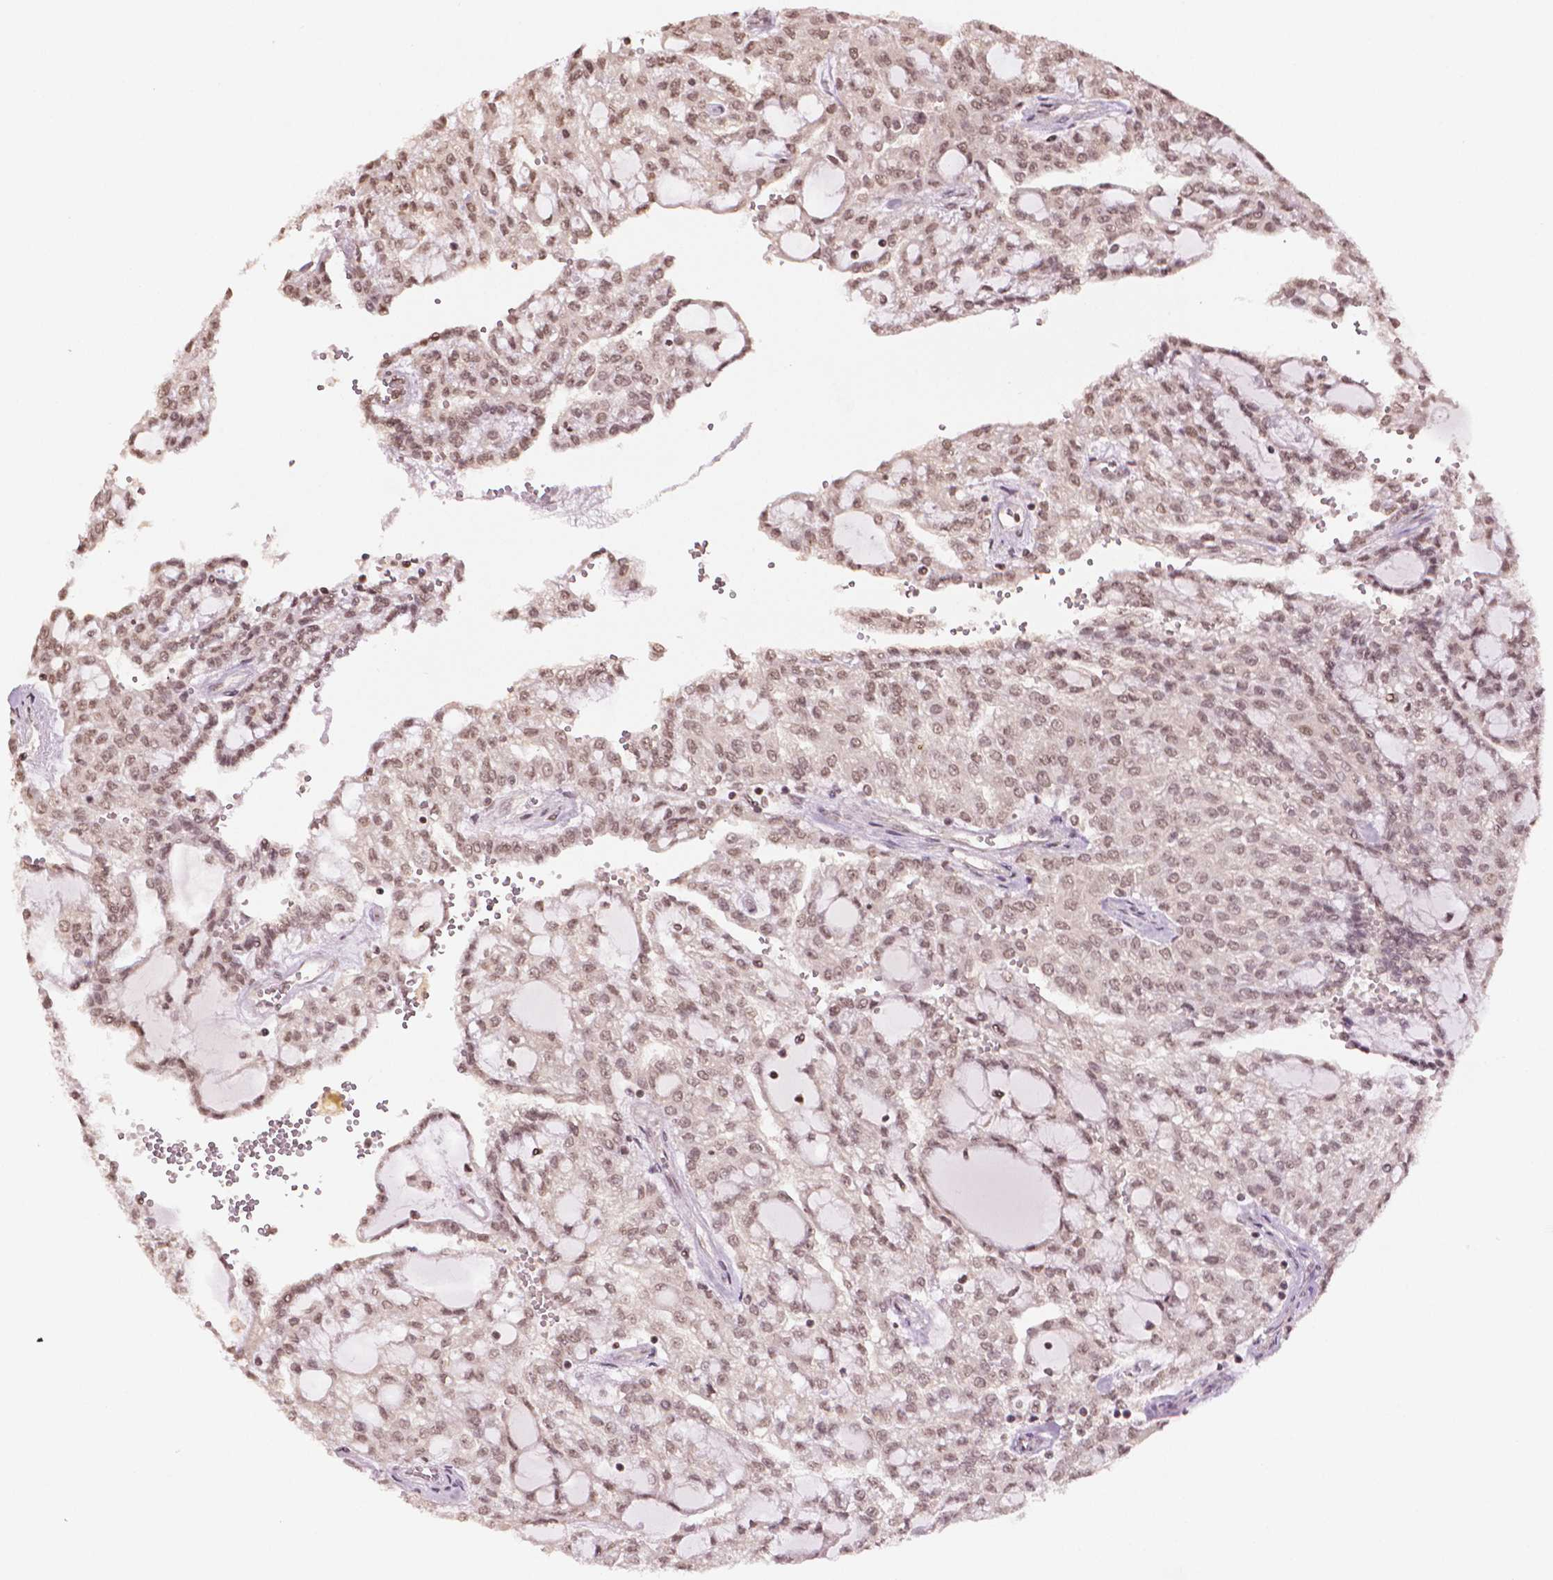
{"staining": {"intensity": "moderate", "quantity": ">75%", "location": "nuclear"}, "tissue": "renal cancer", "cell_type": "Tumor cells", "image_type": "cancer", "snomed": [{"axis": "morphology", "description": "Adenocarcinoma, NOS"}, {"axis": "topography", "description": "Kidney"}], "caption": "A histopathology image of human adenocarcinoma (renal) stained for a protein displays moderate nuclear brown staining in tumor cells. (DAB (3,3'-diaminobenzidine) = brown stain, brightfield microscopy at high magnification).", "gene": "DEK", "patient": {"sex": "male", "age": 63}}